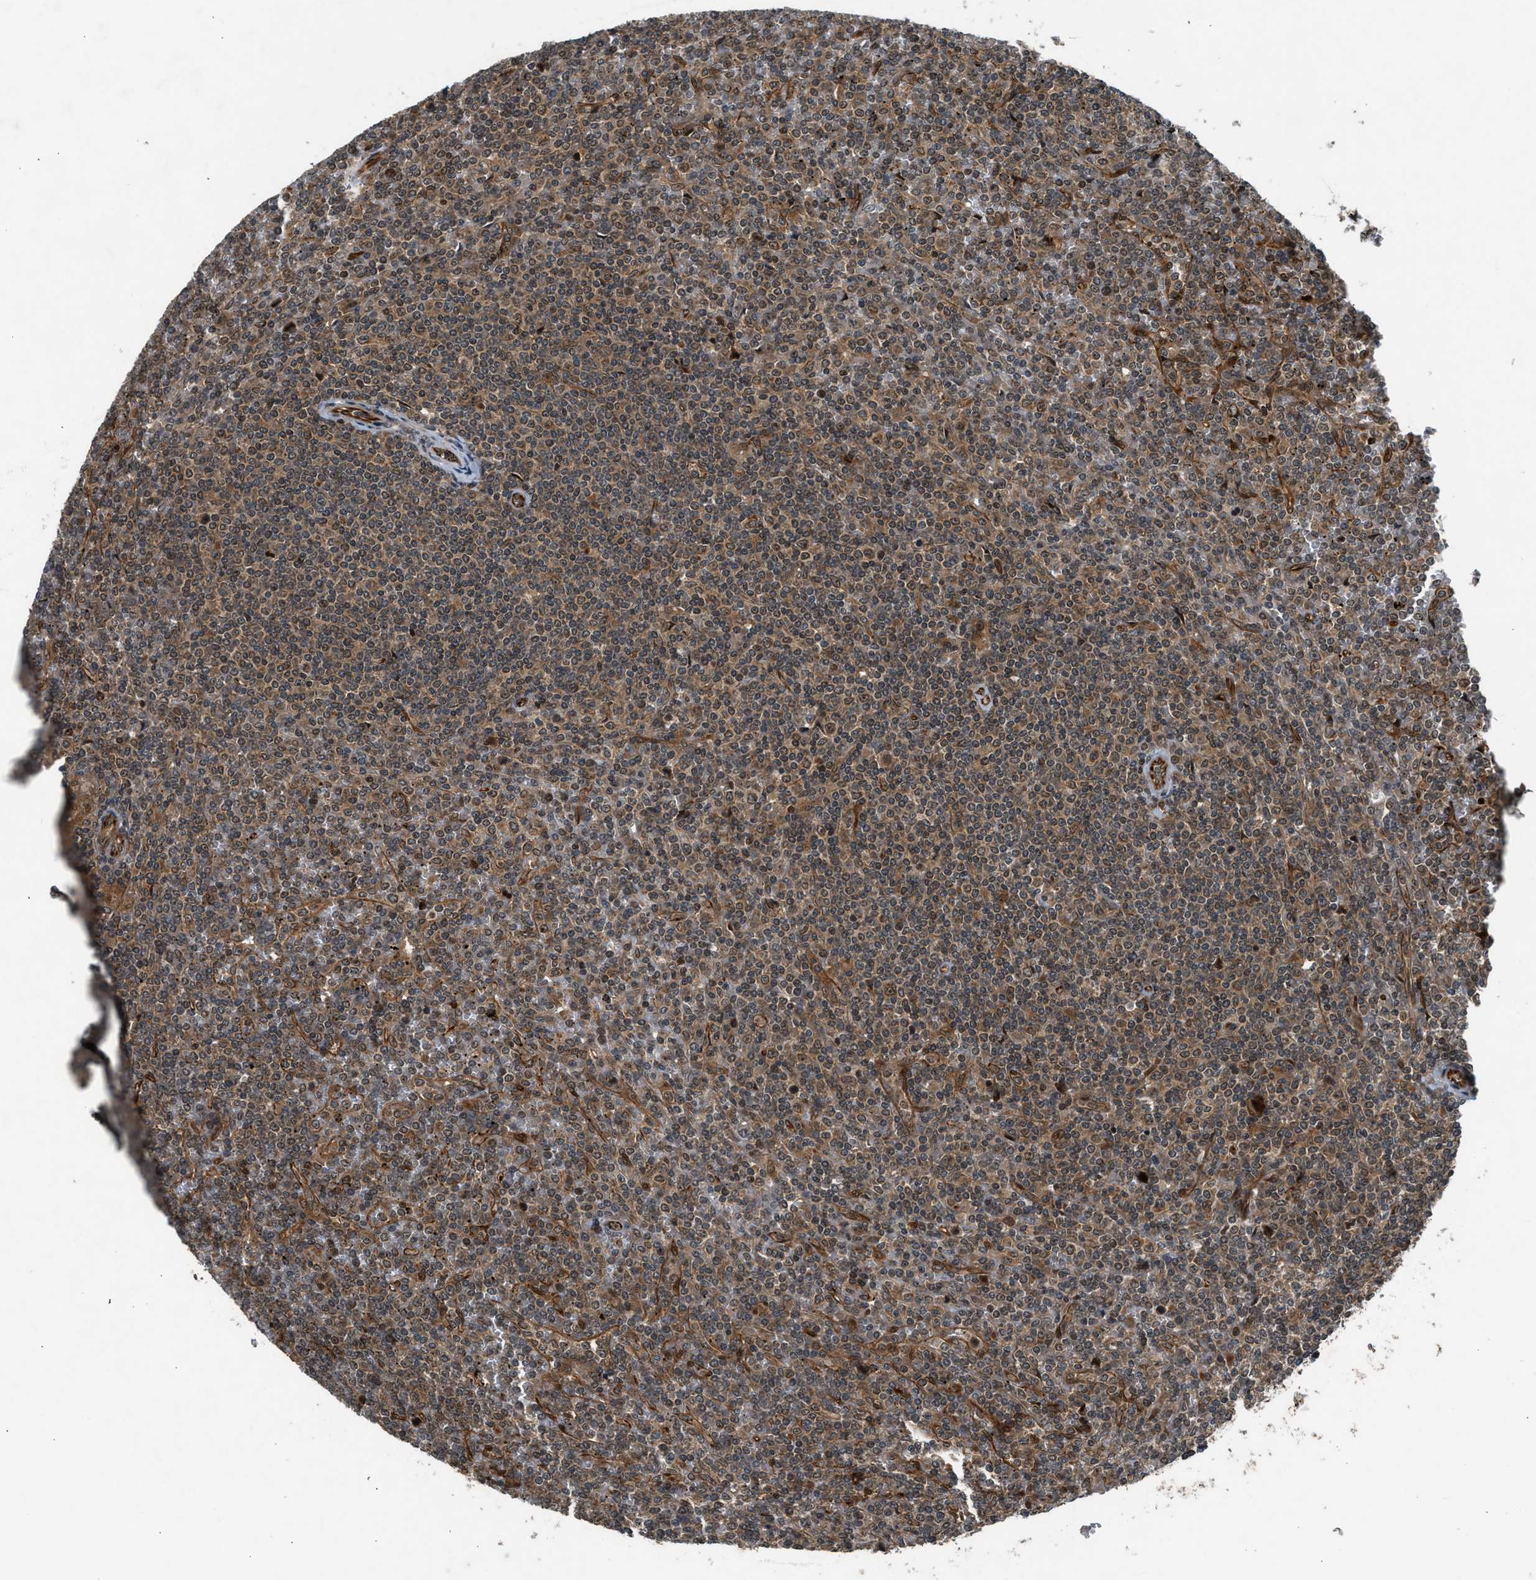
{"staining": {"intensity": "moderate", "quantity": ">75%", "location": "cytoplasmic/membranous,nuclear"}, "tissue": "lymphoma", "cell_type": "Tumor cells", "image_type": "cancer", "snomed": [{"axis": "morphology", "description": "Malignant lymphoma, non-Hodgkin's type, Low grade"}, {"axis": "topography", "description": "Spleen"}], "caption": "Tumor cells show medium levels of moderate cytoplasmic/membranous and nuclear staining in approximately >75% of cells in lymphoma.", "gene": "TXNL1", "patient": {"sex": "female", "age": 19}}